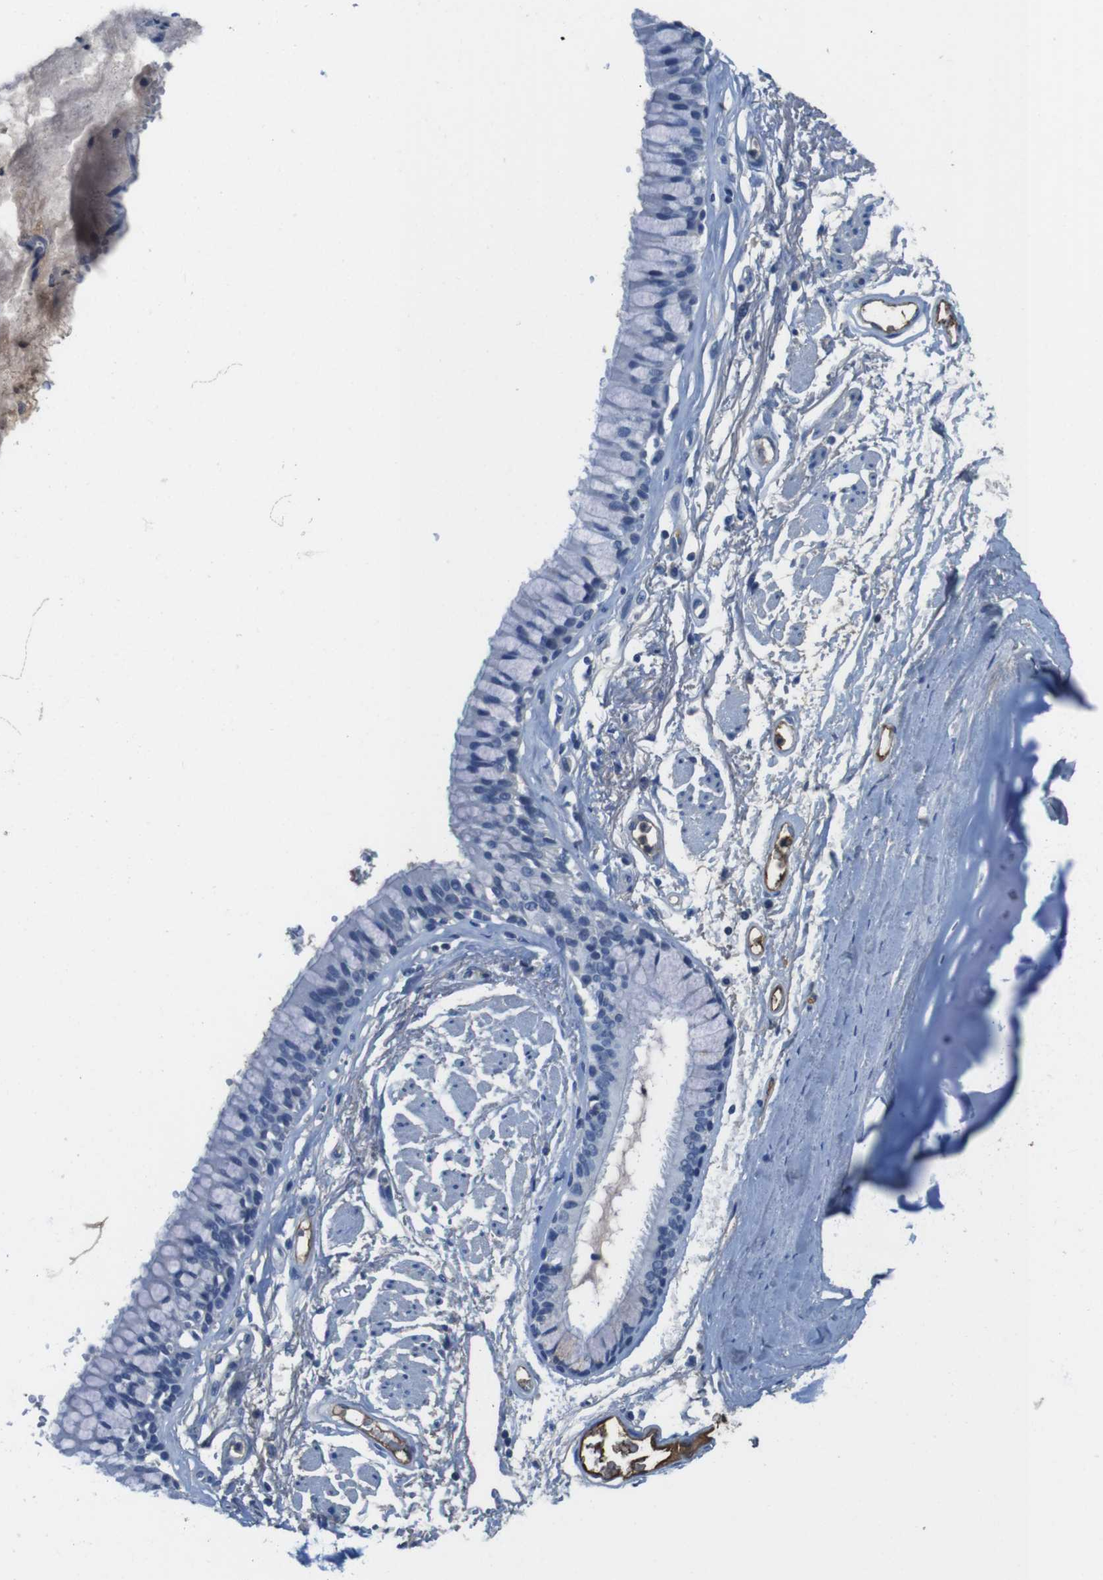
{"staining": {"intensity": "negative", "quantity": "none", "location": "none"}, "tissue": "adipose tissue", "cell_type": "Adipocytes", "image_type": "normal", "snomed": [{"axis": "morphology", "description": "Normal tissue, NOS"}, {"axis": "topography", "description": "Cartilage tissue"}, {"axis": "topography", "description": "Bronchus"}], "caption": "DAB immunohistochemical staining of benign human adipose tissue reveals no significant staining in adipocytes.", "gene": "TMPRSS15", "patient": {"sex": "female", "age": 73}}